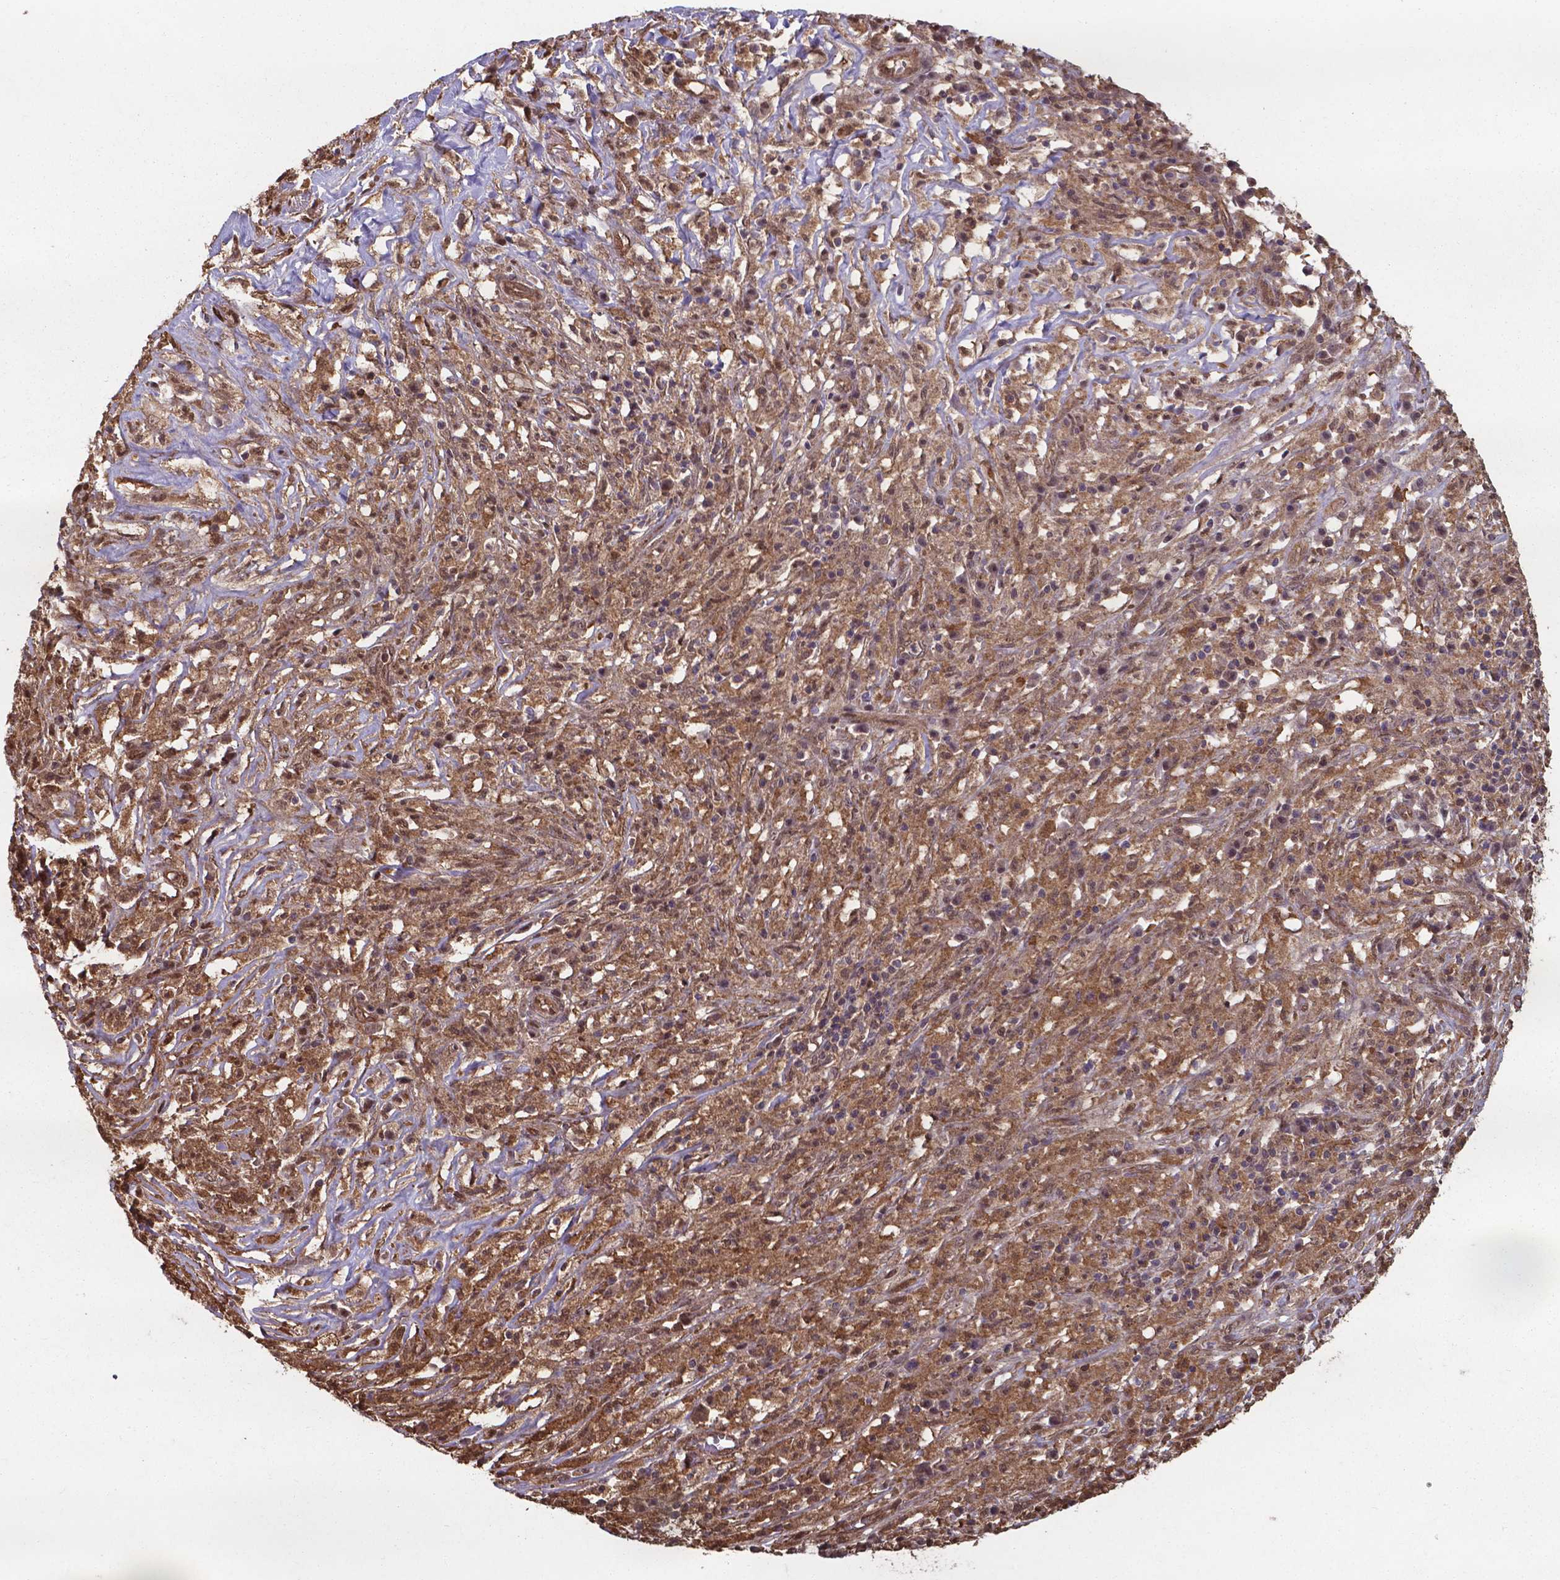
{"staining": {"intensity": "moderate", "quantity": ">75%", "location": "cytoplasmic/membranous,nuclear"}, "tissue": "melanoma", "cell_type": "Tumor cells", "image_type": "cancer", "snomed": [{"axis": "morphology", "description": "Malignant melanoma, NOS"}, {"axis": "topography", "description": "Skin"}], "caption": "Approximately >75% of tumor cells in malignant melanoma demonstrate moderate cytoplasmic/membranous and nuclear protein positivity as visualized by brown immunohistochemical staining.", "gene": "CHP2", "patient": {"sex": "female", "age": 91}}